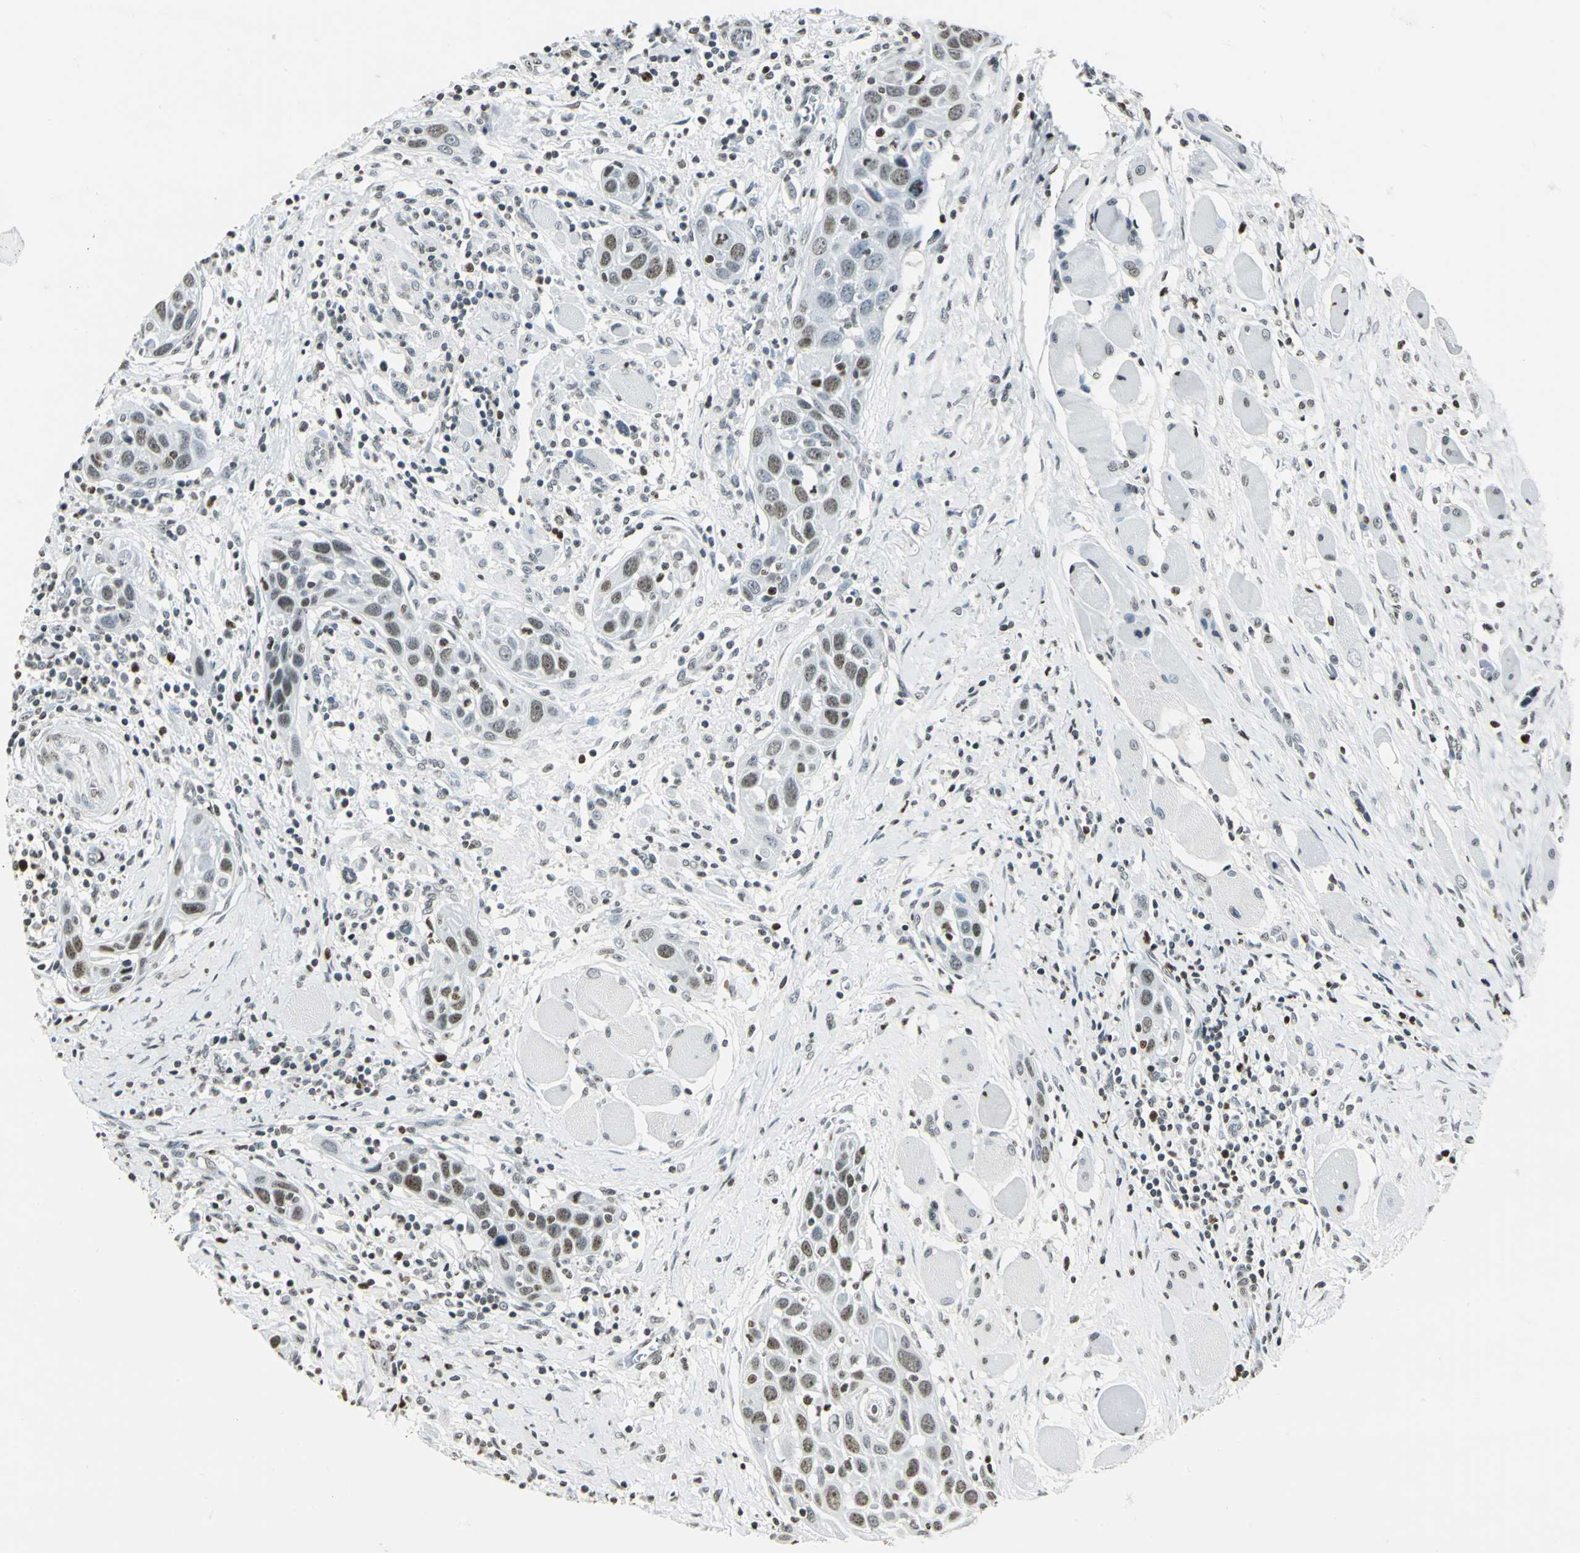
{"staining": {"intensity": "moderate", "quantity": ">75%", "location": "nuclear"}, "tissue": "head and neck cancer", "cell_type": "Tumor cells", "image_type": "cancer", "snomed": [{"axis": "morphology", "description": "Squamous cell carcinoma, NOS"}, {"axis": "topography", "description": "Oral tissue"}, {"axis": "topography", "description": "Head-Neck"}], "caption": "Squamous cell carcinoma (head and neck) stained for a protein demonstrates moderate nuclear positivity in tumor cells.", "gene": "MCM4", "patient": {"sex": "female", "age": 50}}